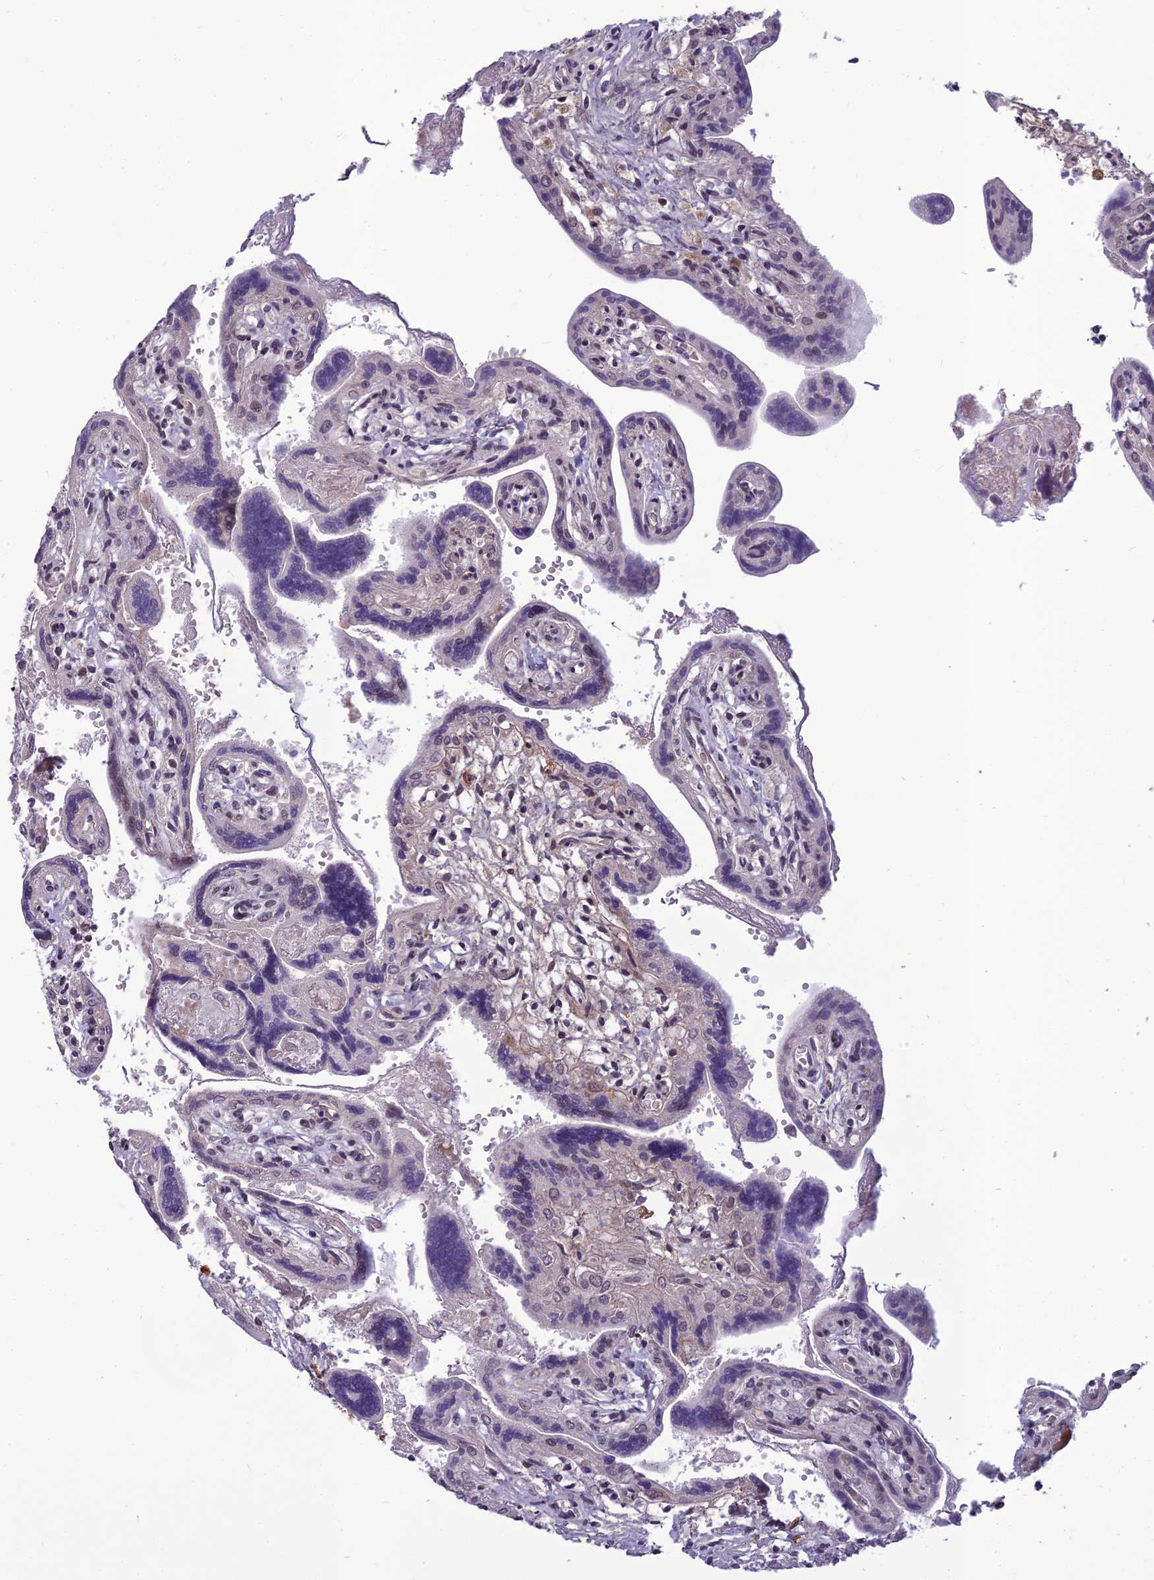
{"staining": {"intensity": "moderate", "quantity": "25%-75%", "location": "nuclear"}, "tissue": "placenta", "cell_type": "Trophoblastic cells", "image_type": "normal", "snomed": [{"axis": "morphology", "description": "Normal tissue, NOS"}, {"axis": "topography", "description": "Placenta"}], "caption": "Trophoblastic cells demonstrate medium levels of moderate nuclear staining in approximately 25%-75% of cells in unremarkable placenta.", "gene": "FBRS", "patient": {"sex": "female", "age": 37}}